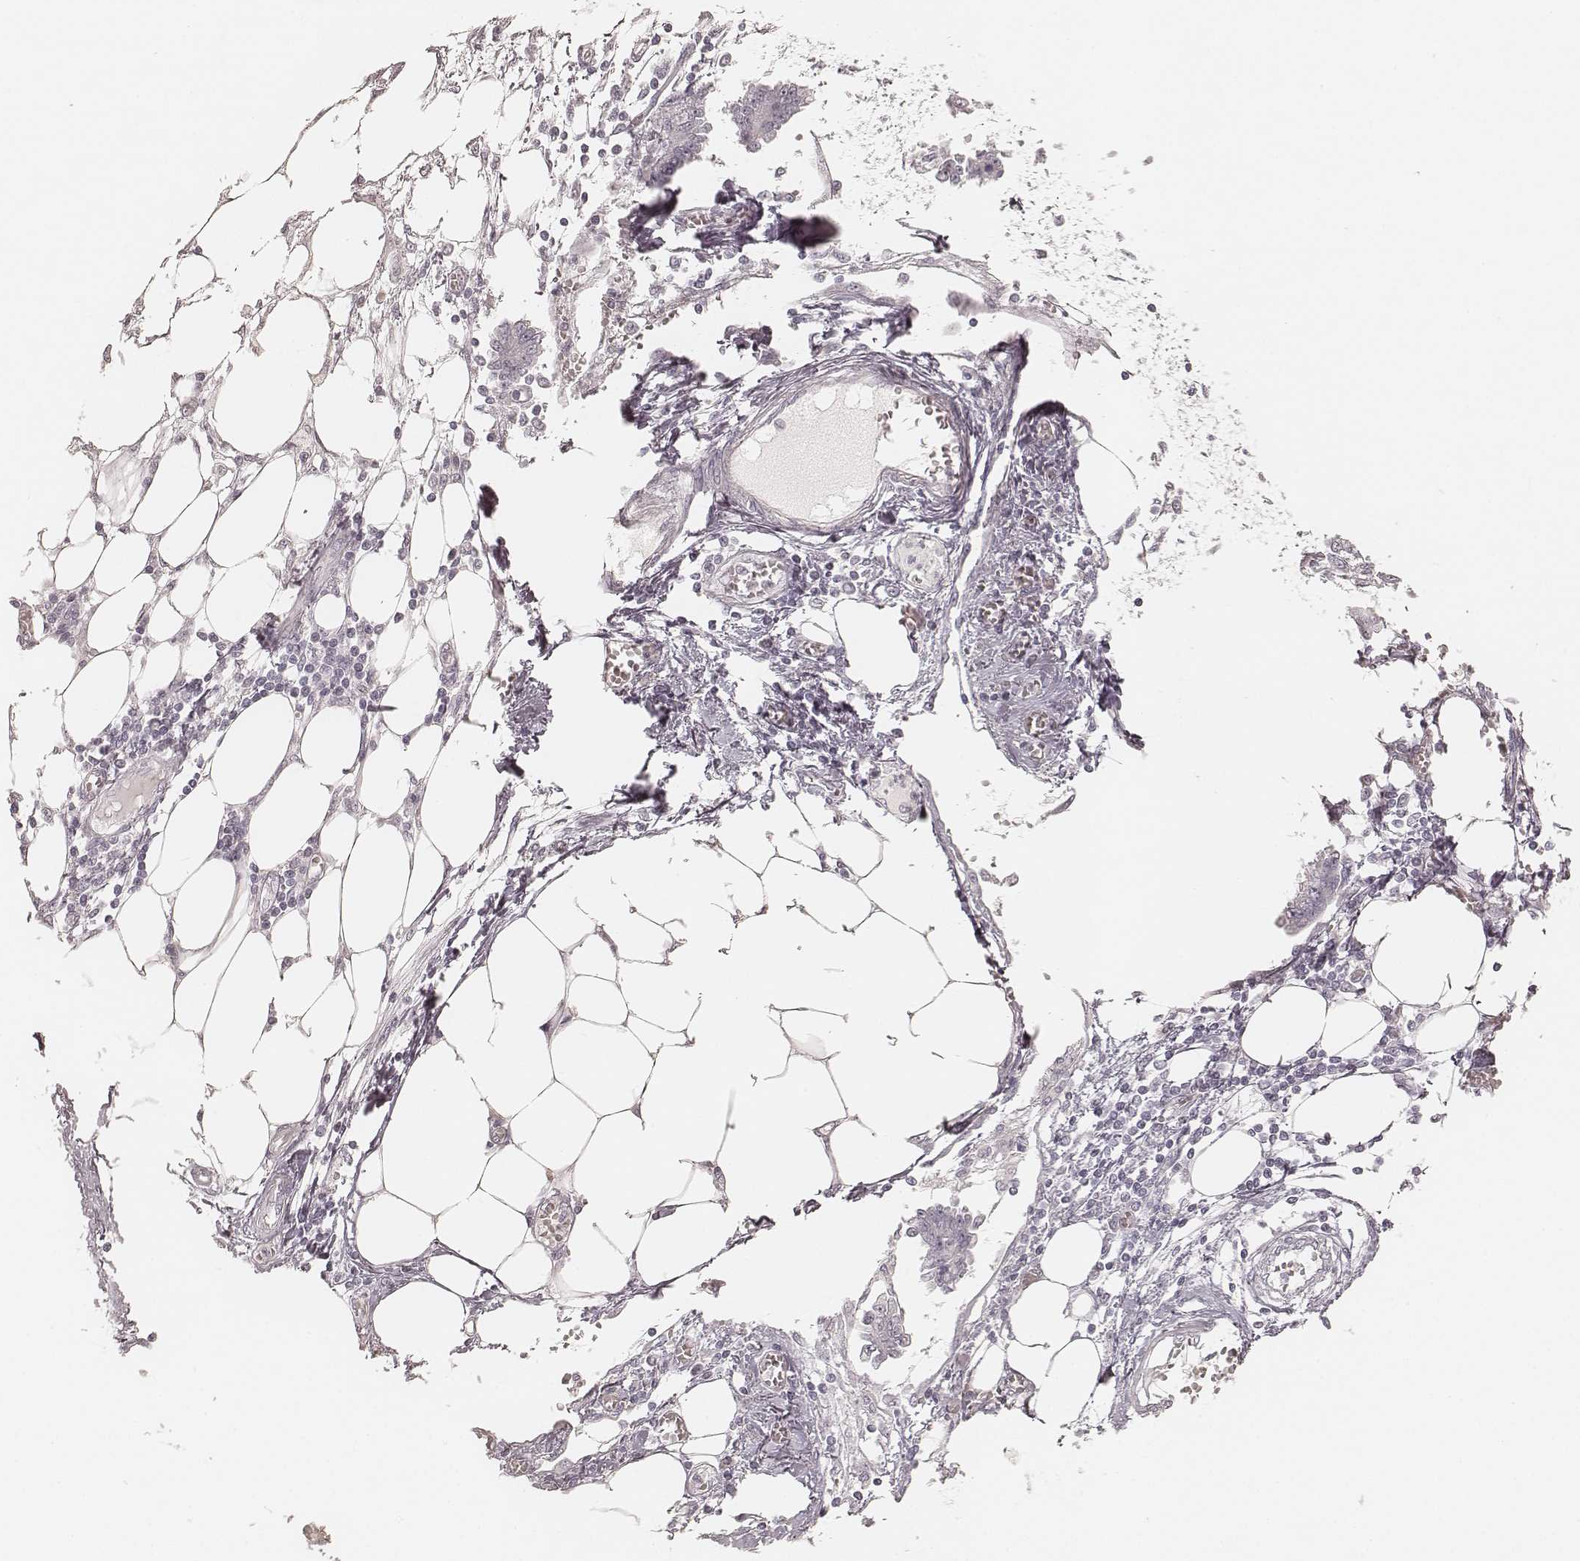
{"staining": {"intensity": "negative", "quantity": "none", "location": "none"}, "tissue": "endometrial cancer", "cell_type": "Tumor cells", "image_type": "cancer", "snomed": [{"axis": "morphology", "description": "Adenocarcinoma, NOS"}, {"axis": "morphology", "description": "Adenocarcinoma, metastatic, NOS"}, {"axis": "topography", "description": "Adipose tissue"}, {"axis": "topography", "description": "Endometrium"}], "caption": "Tumor cells are negative for protein expression in human metastatic adenocarcinoma (endometrial).", "gene": "TEX37", "patient": {"sex": "female", "age": 67}}